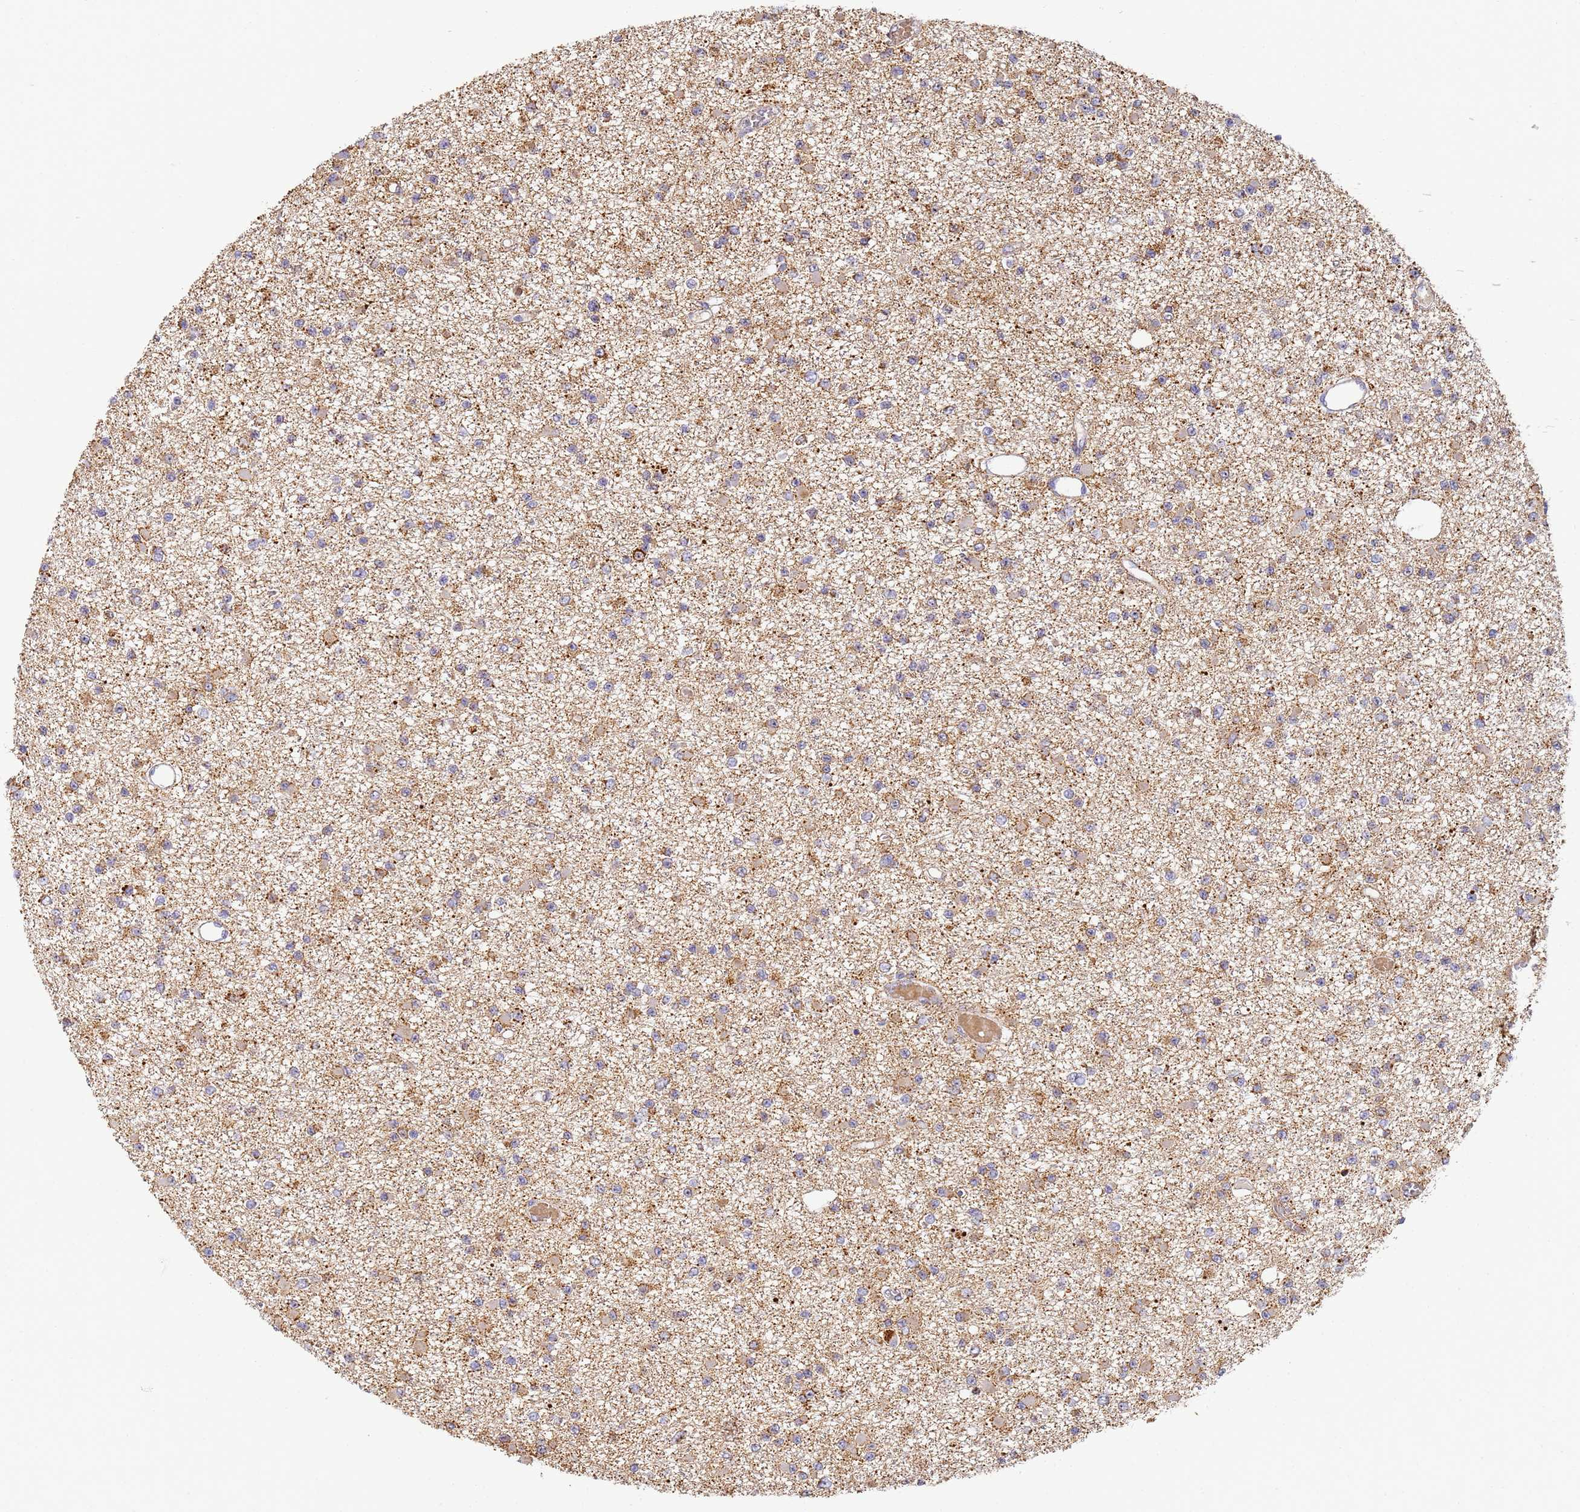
{"staining": {"intensity": "moderate", "quantity": "25%-75%", "location": "cytoplasmic/membranous"}, "tissue": "glioma", "cell_type": "Tumor cells", "image_type": "cancer", "snomed": [{"axis": "morphology", "description": "Glioma, malignant, Low grade"}, {"axis": "topography", "description": "Brain"}], "caption": "A micrograph showing moderate cytoplasmic/membranous positivity in approximately 25%-75% of tumor cells in low-grade glioma (malignant), as visualized by brown immunohistochemical staining.", "gene": "FRG2C", "patient": {"sex": "female", "age": 22}}